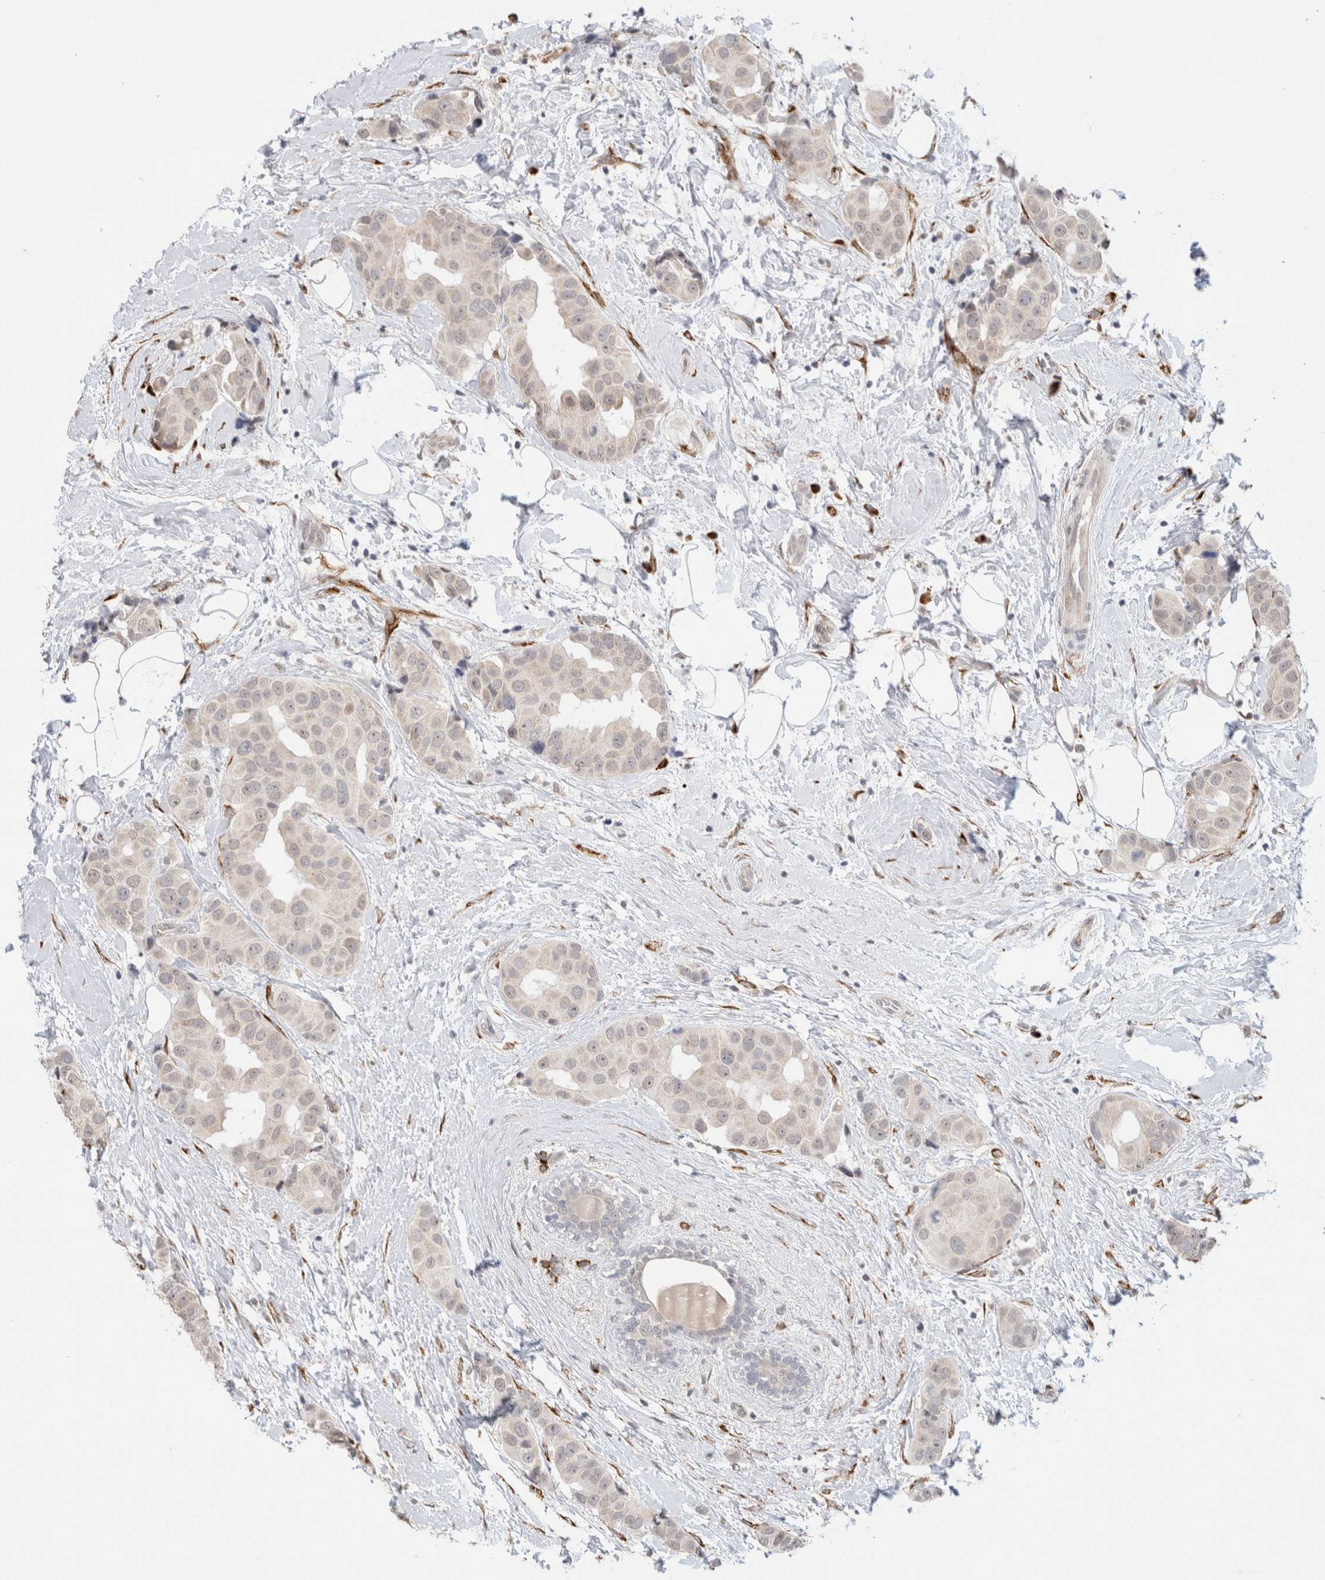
{"staining": {"intensity": "weak", "quantity": "<25%", "location": "cytoplasmic/membranous,nuclear"}, "tissue": "breast cancer", "cell_type": "Tumor cells", "image_type": "cancer", "snomed": [{"axis": "morphology", "description": "Normal tissue, NOS"}, {"axis": "morphology", "description": "Duct carcinoma"}, {"axis": "topography", "description": "Breast"}], "caption": "Immunohistochemistry (IHC) image of human breast intraductal carcinoma stained for a protein (brown), which demonstrates no positivity in tumor cells. The staining is performed using DAB (3,3'-diaminobenzidine) brown chromogen with nuclei counter-stained in using hematoxylin.", "gene": "HDLBP", "patient": {"sex": "female", "age": 39}}